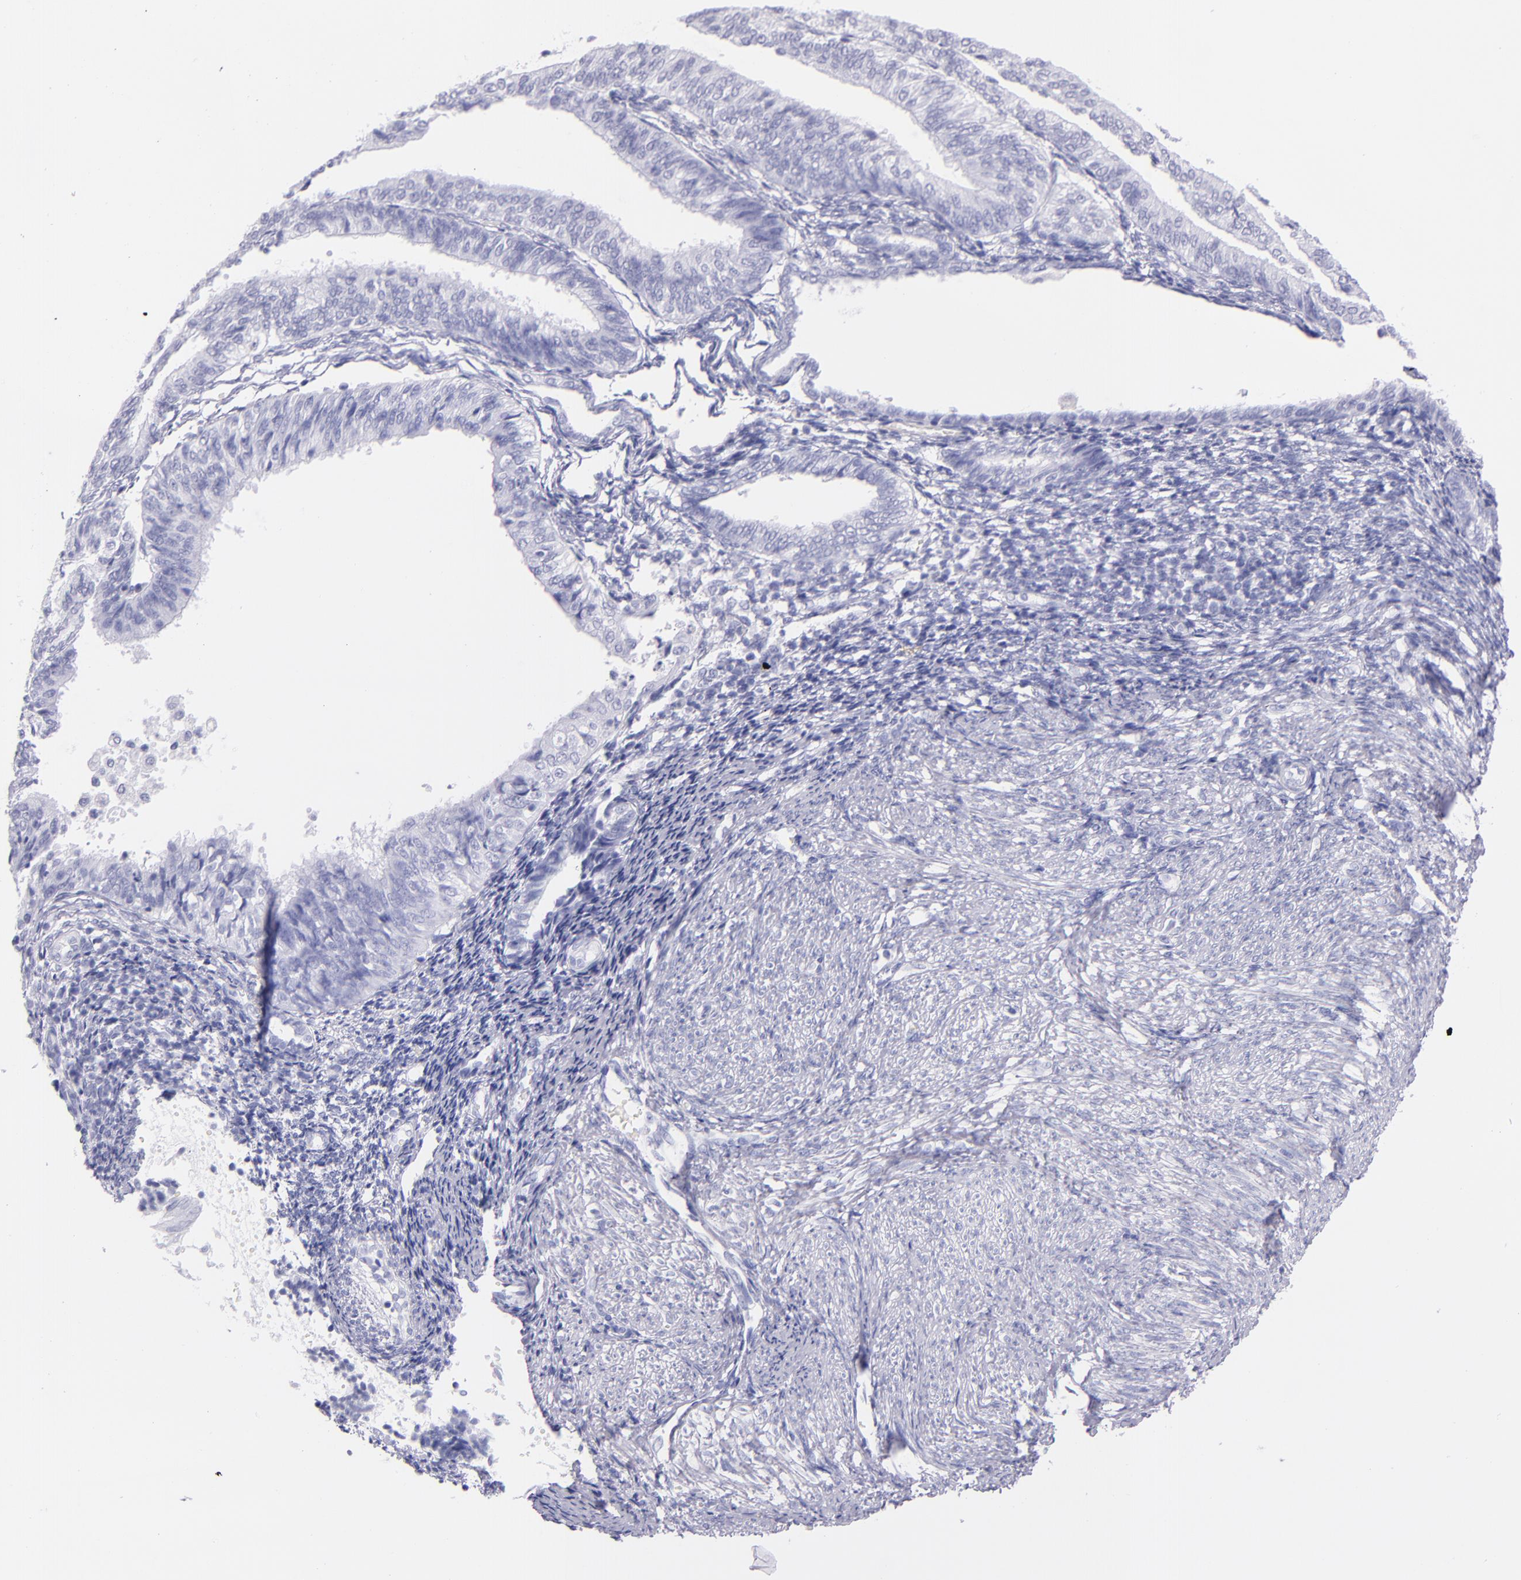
{"staining": {"intensity": "negative", "quantity": "none", "location": "none"}, "tissue": "endometrial cancer", "cell_type": "Tumor cells", "image_type": "cancer", "snomed": [{"axis": "morphology", "description": "Adenocarcinoma, NOS"}, {"axis": "topography", "description": "Endometrium"}], "caption": "An image of human endometrial adenocarcinoma is negative for staining in tumor cells. (DAB immunohistochemistry (IHC) with hematoxylin counter stain).", "gene": "SFTPB", "patient": {"sex": "female", "age": 55}}